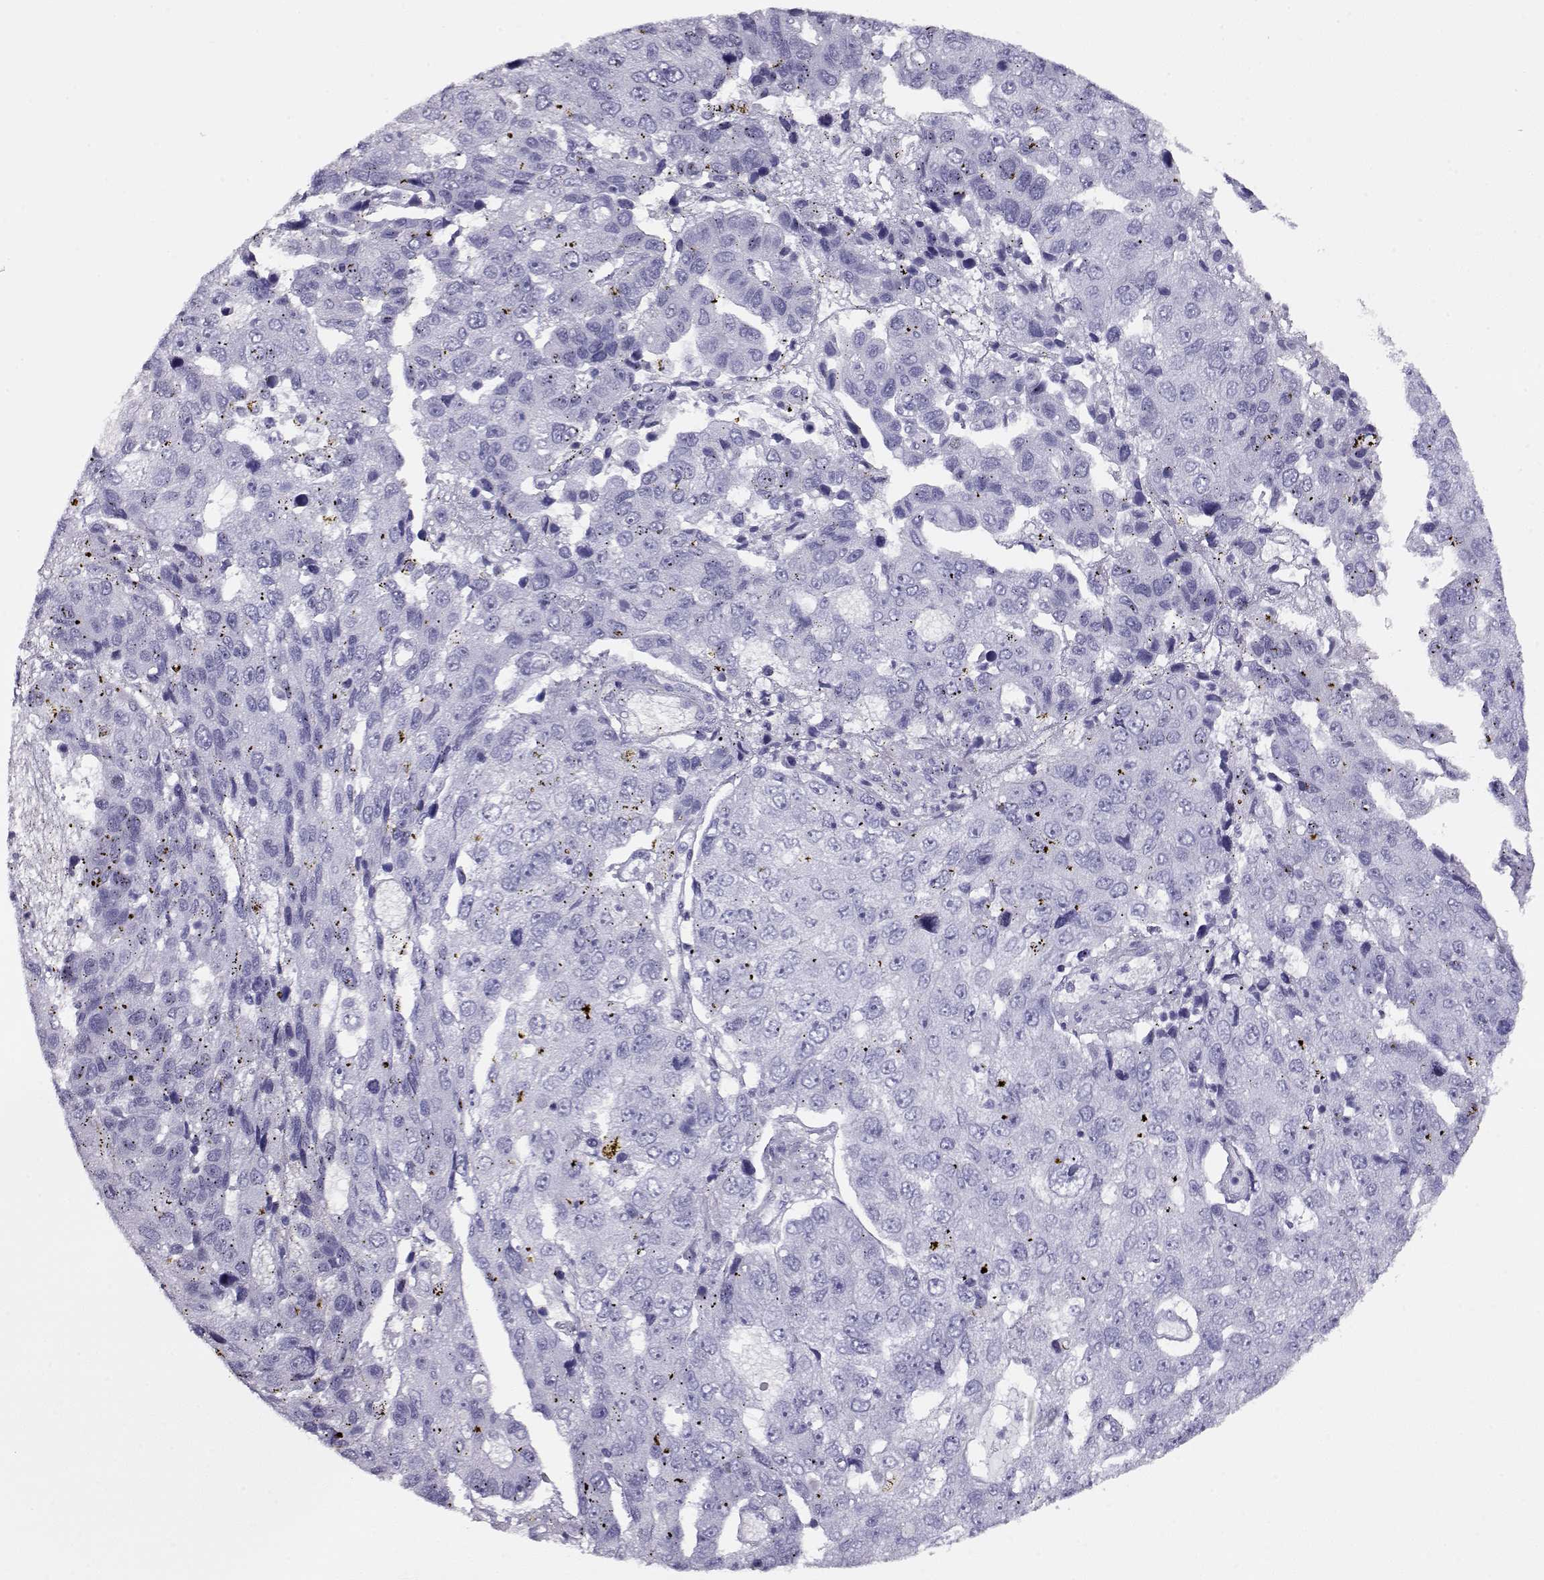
{"staining": {"intensity": "negative", "quantity": "none", "location": "none"}, "tissue": "pancreatic cancer", "cell_type": "Tumor cells", "image_type": "cancer", "snomed": [{"axis": "morphology", "description": "Adenocarcinoma, NOS"}, {"axis": "topography", "description": "Pancreas"}], "caption": "Immunohistochemistry (IHC) of human pancreatic cancer (adenocarcinoma) demonstrates no positivity in tumor cells.", "gene": "CRX", "patient": {"sex": "female", "age": 61}}